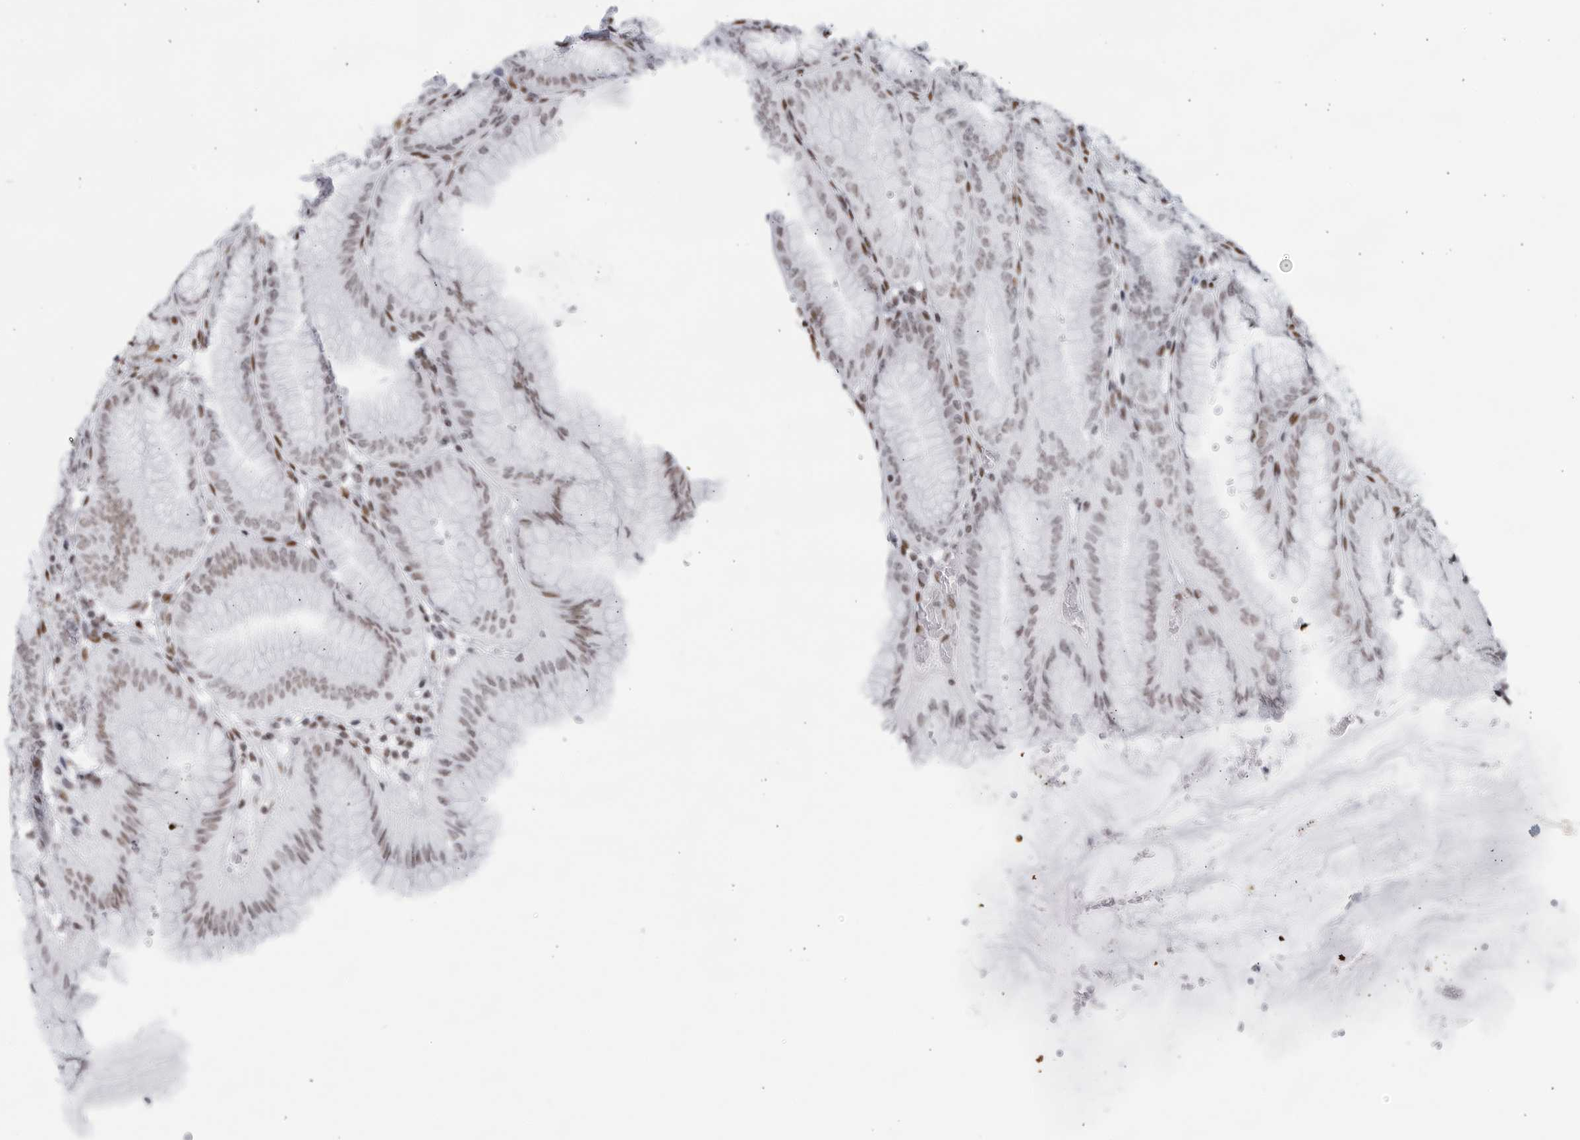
{"staining": {"intensity": "moderate", "quantity": "25%-75%", "location": "nuclear"}, "tissue": "stomach", "cell_type": "Glandular cells", "image_type": "normal", "snomed": [{"axis": "morphology", "description": "Normal tissue, NOS"}, {"axis": "topography", "description": "Stomach, lower"}], "caption": "Immunohistochemical staining of unremarkable stomach displays moderate nuclear protein expression in approximately 25%-75% of glandular cells.", "gene": "HP1BP3", "patient": {"sex": "male", "age": 71}}